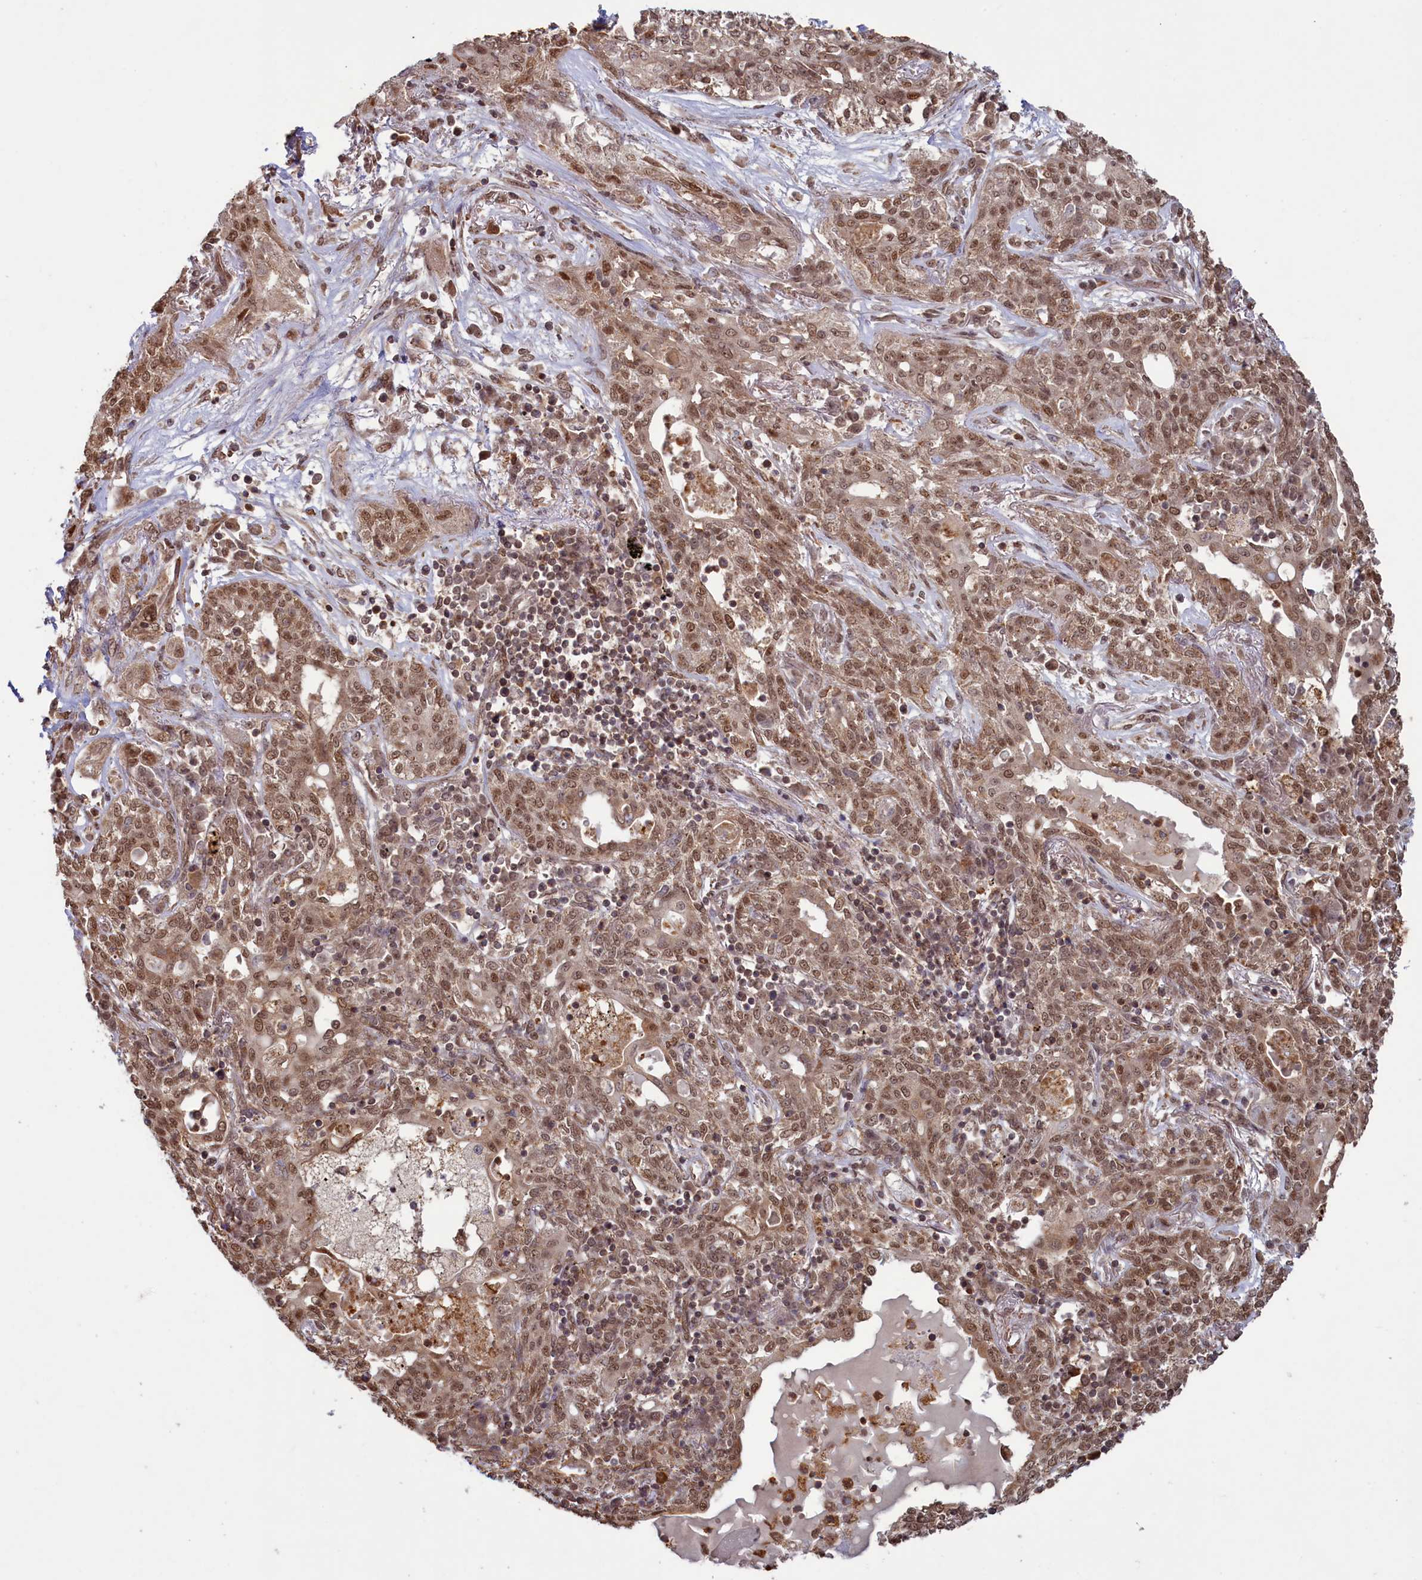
{"staining": {"intensity": "moderate", "quantity": ">75%", "location": "nuclear"}, "tissue": "lung cancer", "cell_type": "Tumor cells", "image_type": "cancer", "snomed": [{"axis": "morphology", "description": "Squamous cell carcinoma, NOS"}, {"axis": "topography", "description": "Lung"}], "caption": "Protein staining of lung squamous cell carcinoma tissue demonstrates moderate nuclear expression in approximately >75% of tumor cells.", "gene": "NAE1", "patient": {"sex": "female", "age": 70}}